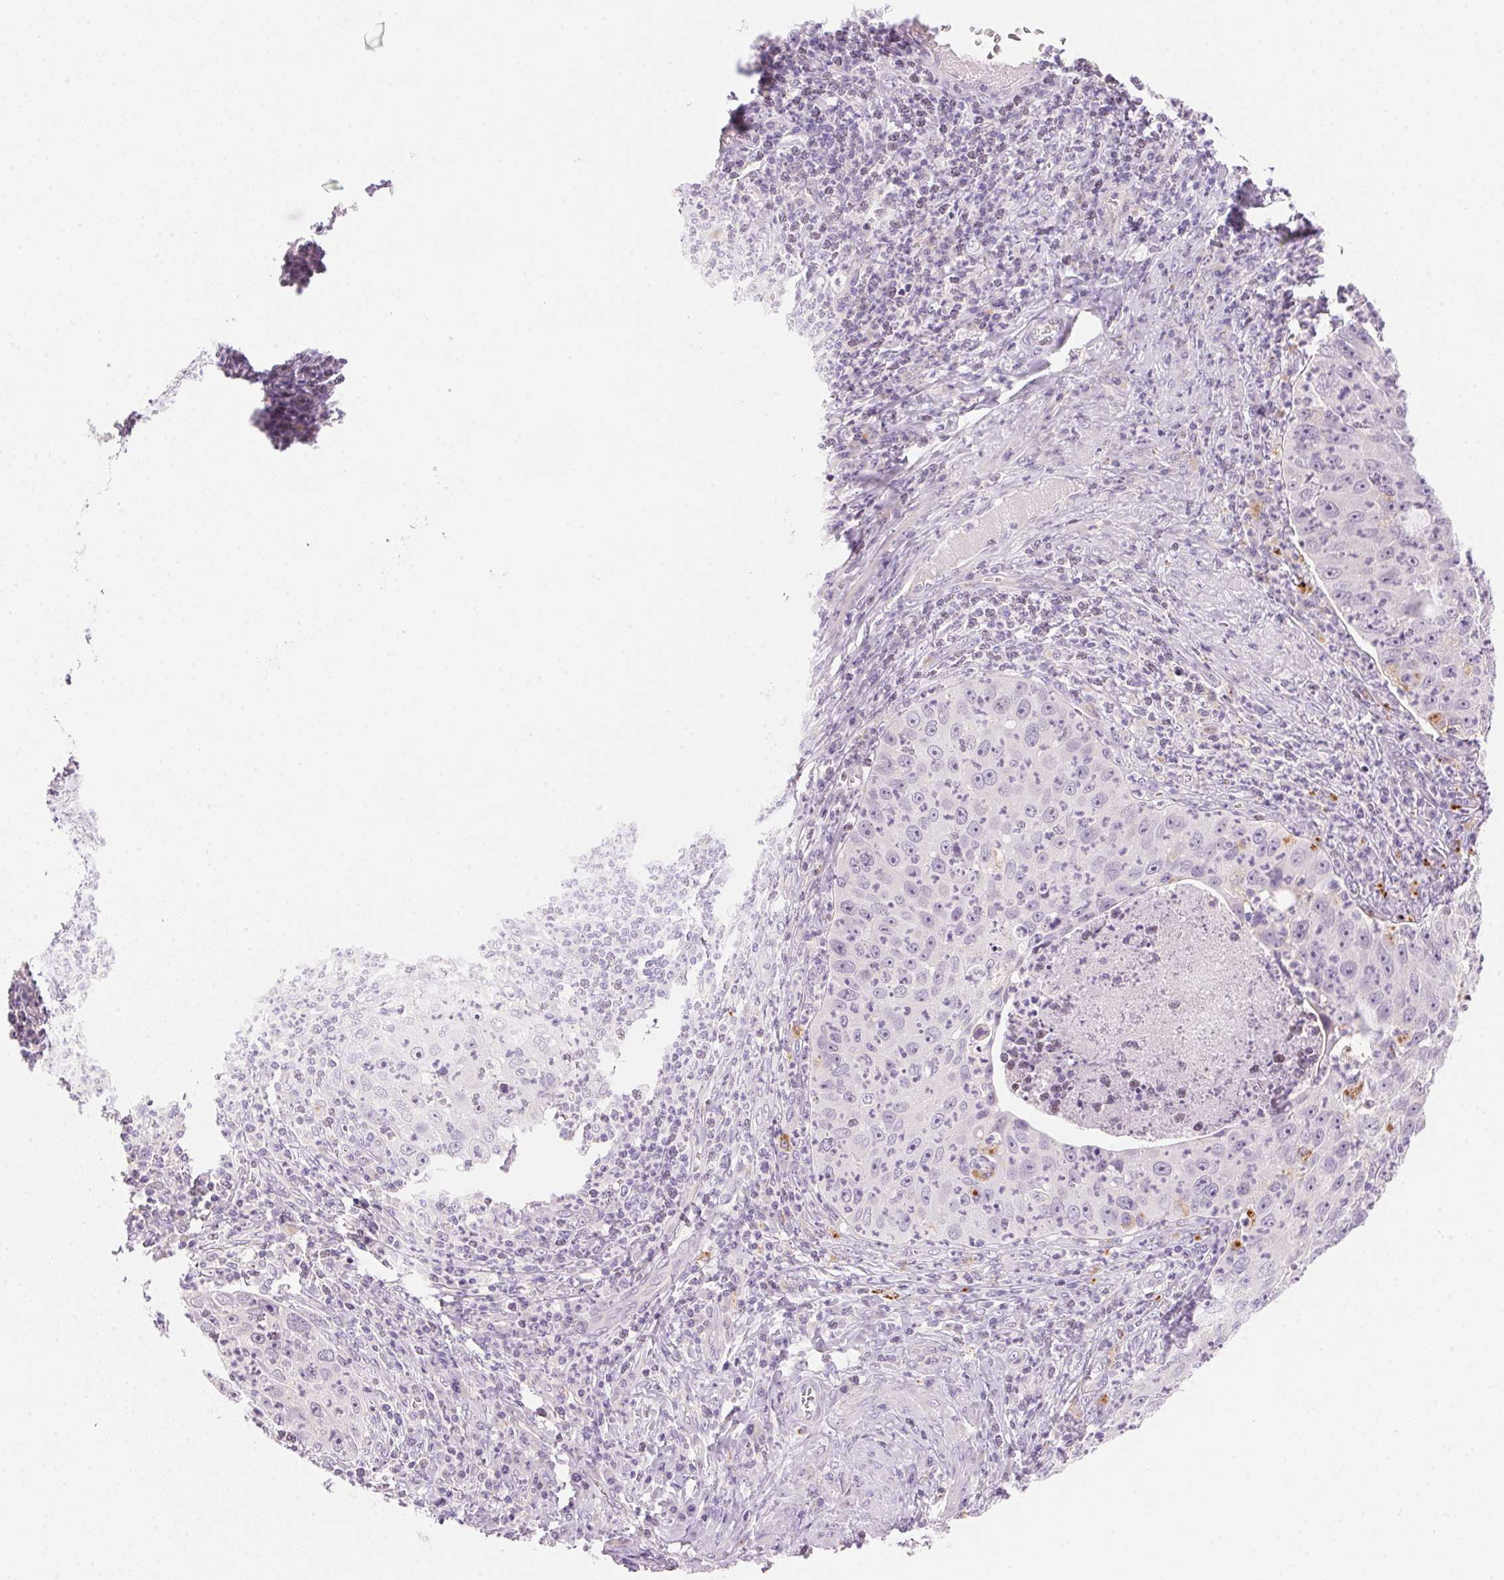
{"staining": {"intensity": "negative", "quantity": "none", "location": "none"}, "tissue": "cervical cancer", "cell_type": "Tumor cells", "image_type": "cancer", "snomed": [{"axis": "morphology", "description": "Squamous cell carcinoma, NOS"}, {"axis": "topography", "description": "Cervix"}], "caption": "Immunohistochemistry (IHC) image of cervical cancer (squamous cell carcinoma) stained for a protein (brown), which shows no expression in tumor cells.", "gene": "TEKT1", "patient": {"sex": "female", "age": 30}}